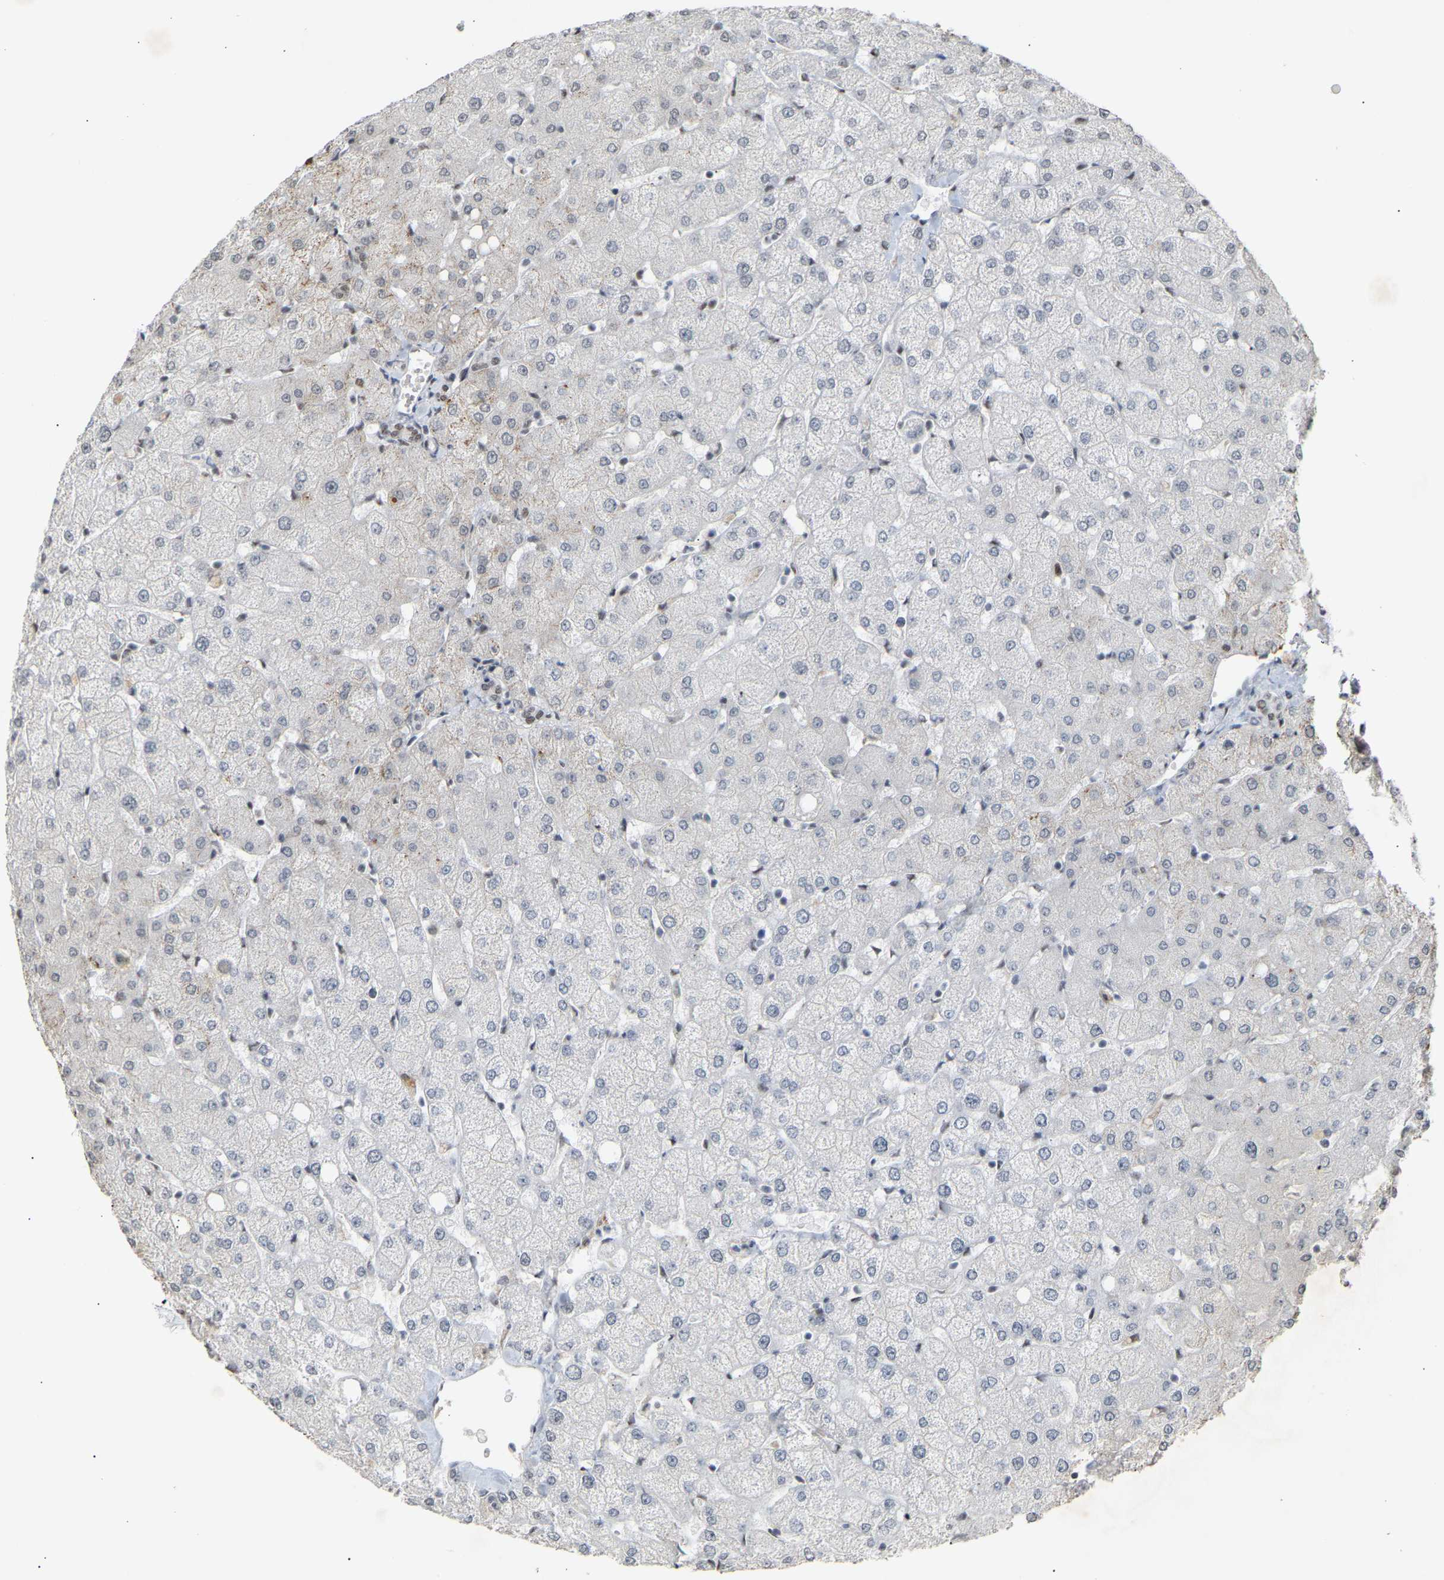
{"staining": {"intensity": "weak", "quantity": "25%-75%", "location": "nuclear"}, "tissue": "liver", "cell_type": "Cholangiocytes", "image_type": "normal", "snomed": [{"axis": "morphology", "description": "Normal tissue, NOS"}, {"axis": "topography", "description": "Liver"}], "caption": "Normal liver reveals weak nuclear expression in approximately 25%-75% of cholangiocytes.", "gene": "NELFB", "patient": {"sex": "female", "age": 54}}